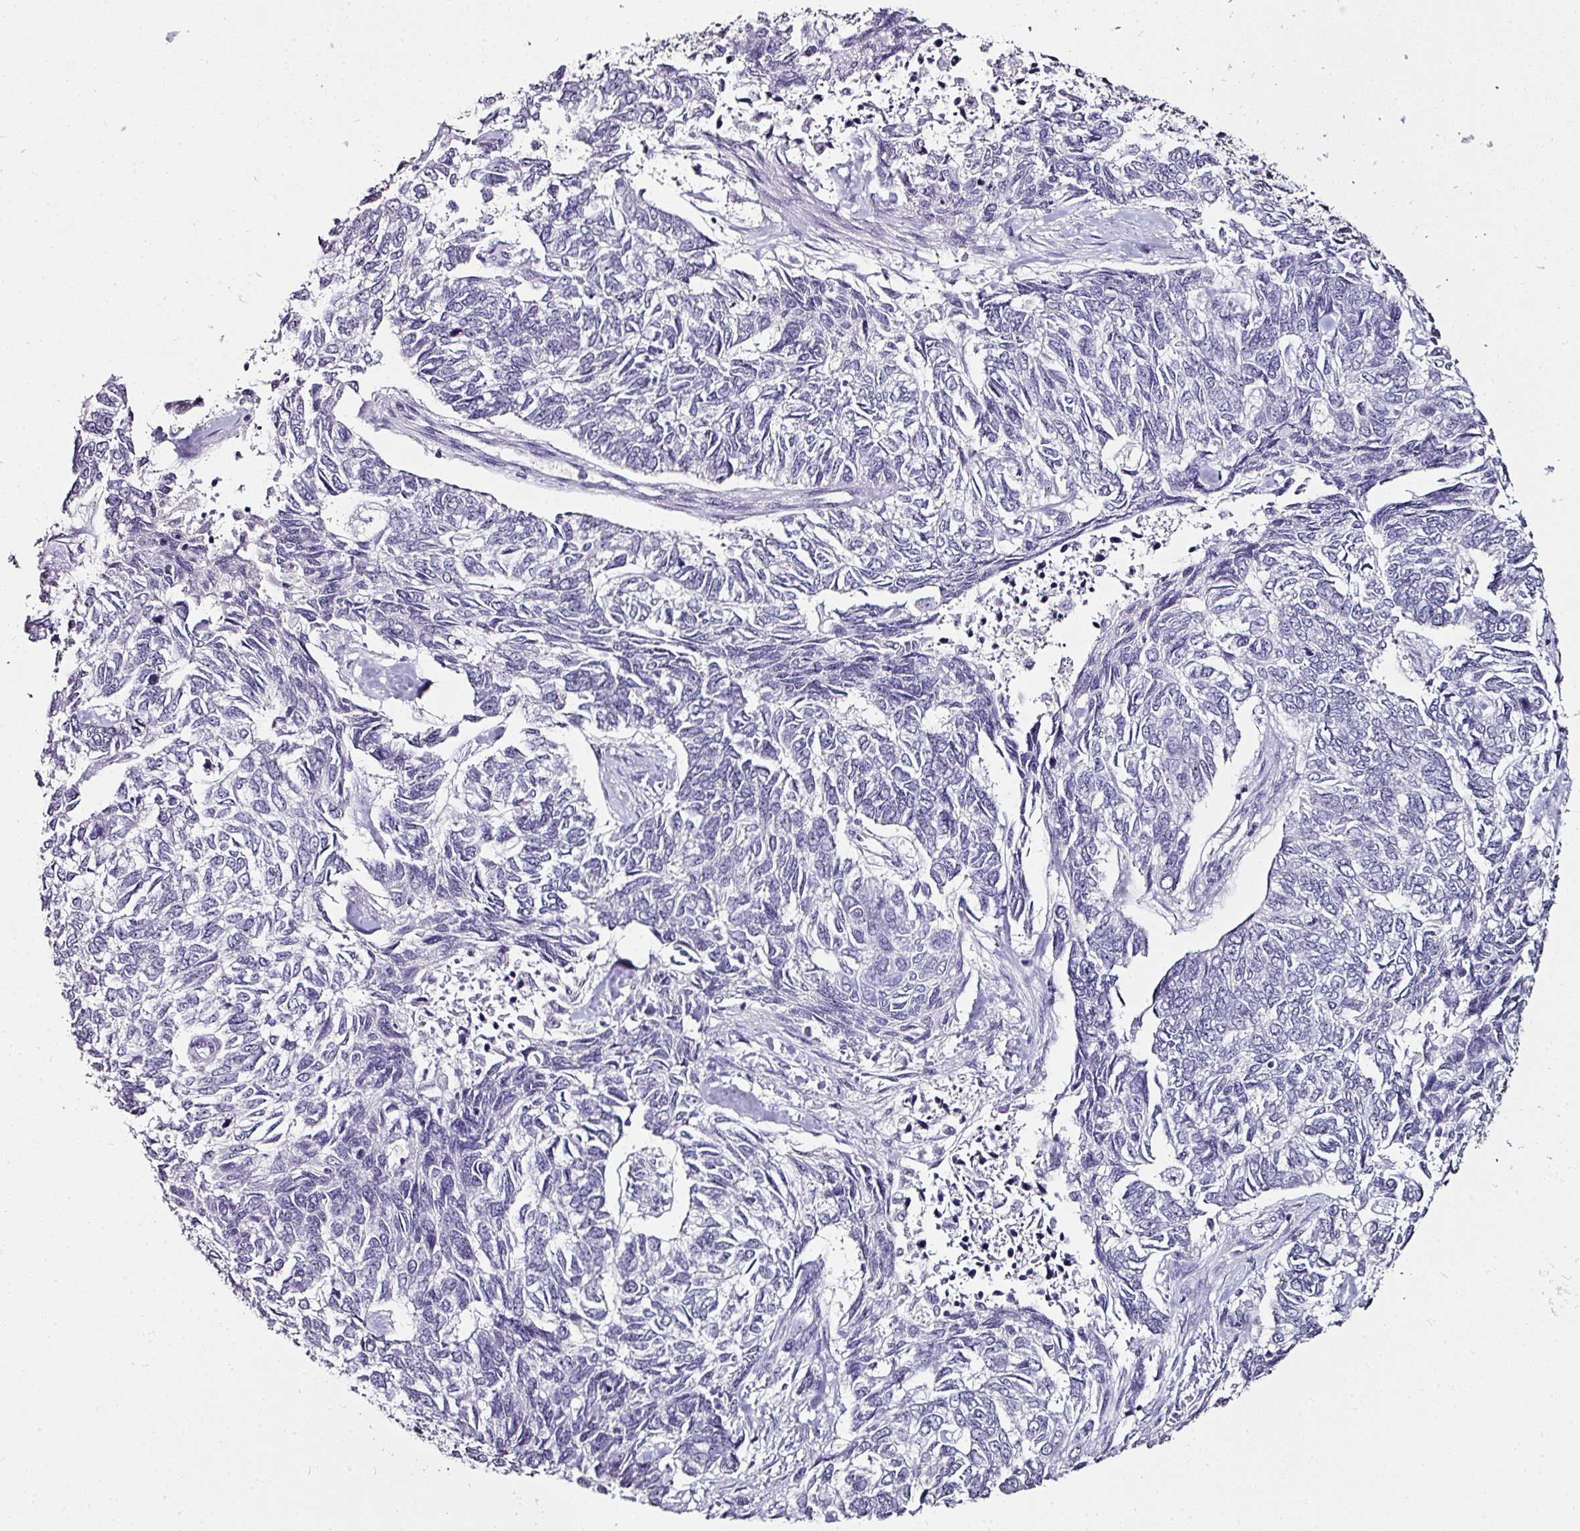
{"staining": {"intensity": "negative", "quantity": "none", "location": "none"}, "tissue": "skin cancer", "cell_type": "Tumor cells", "image_type": "cancer", "snomed": [{"axis": "morphology", "description": "Basal cell carcinoma"}, {"axis": "topography", "description": "Skin"}], "caption": "Immunohistochemistry photomicrograph of neoplastic tissue: human skin cancer (basal cell carcinoma) stained with DAB reveals no significant protein expression in tumor cells. Brightfield microscopy of immunohistochemistry stained with DAB (brown) and hematoxylin (blue), captured at high magnification.", "gene": "NACC2", "patient": {"sex": "female", "age": 65}}